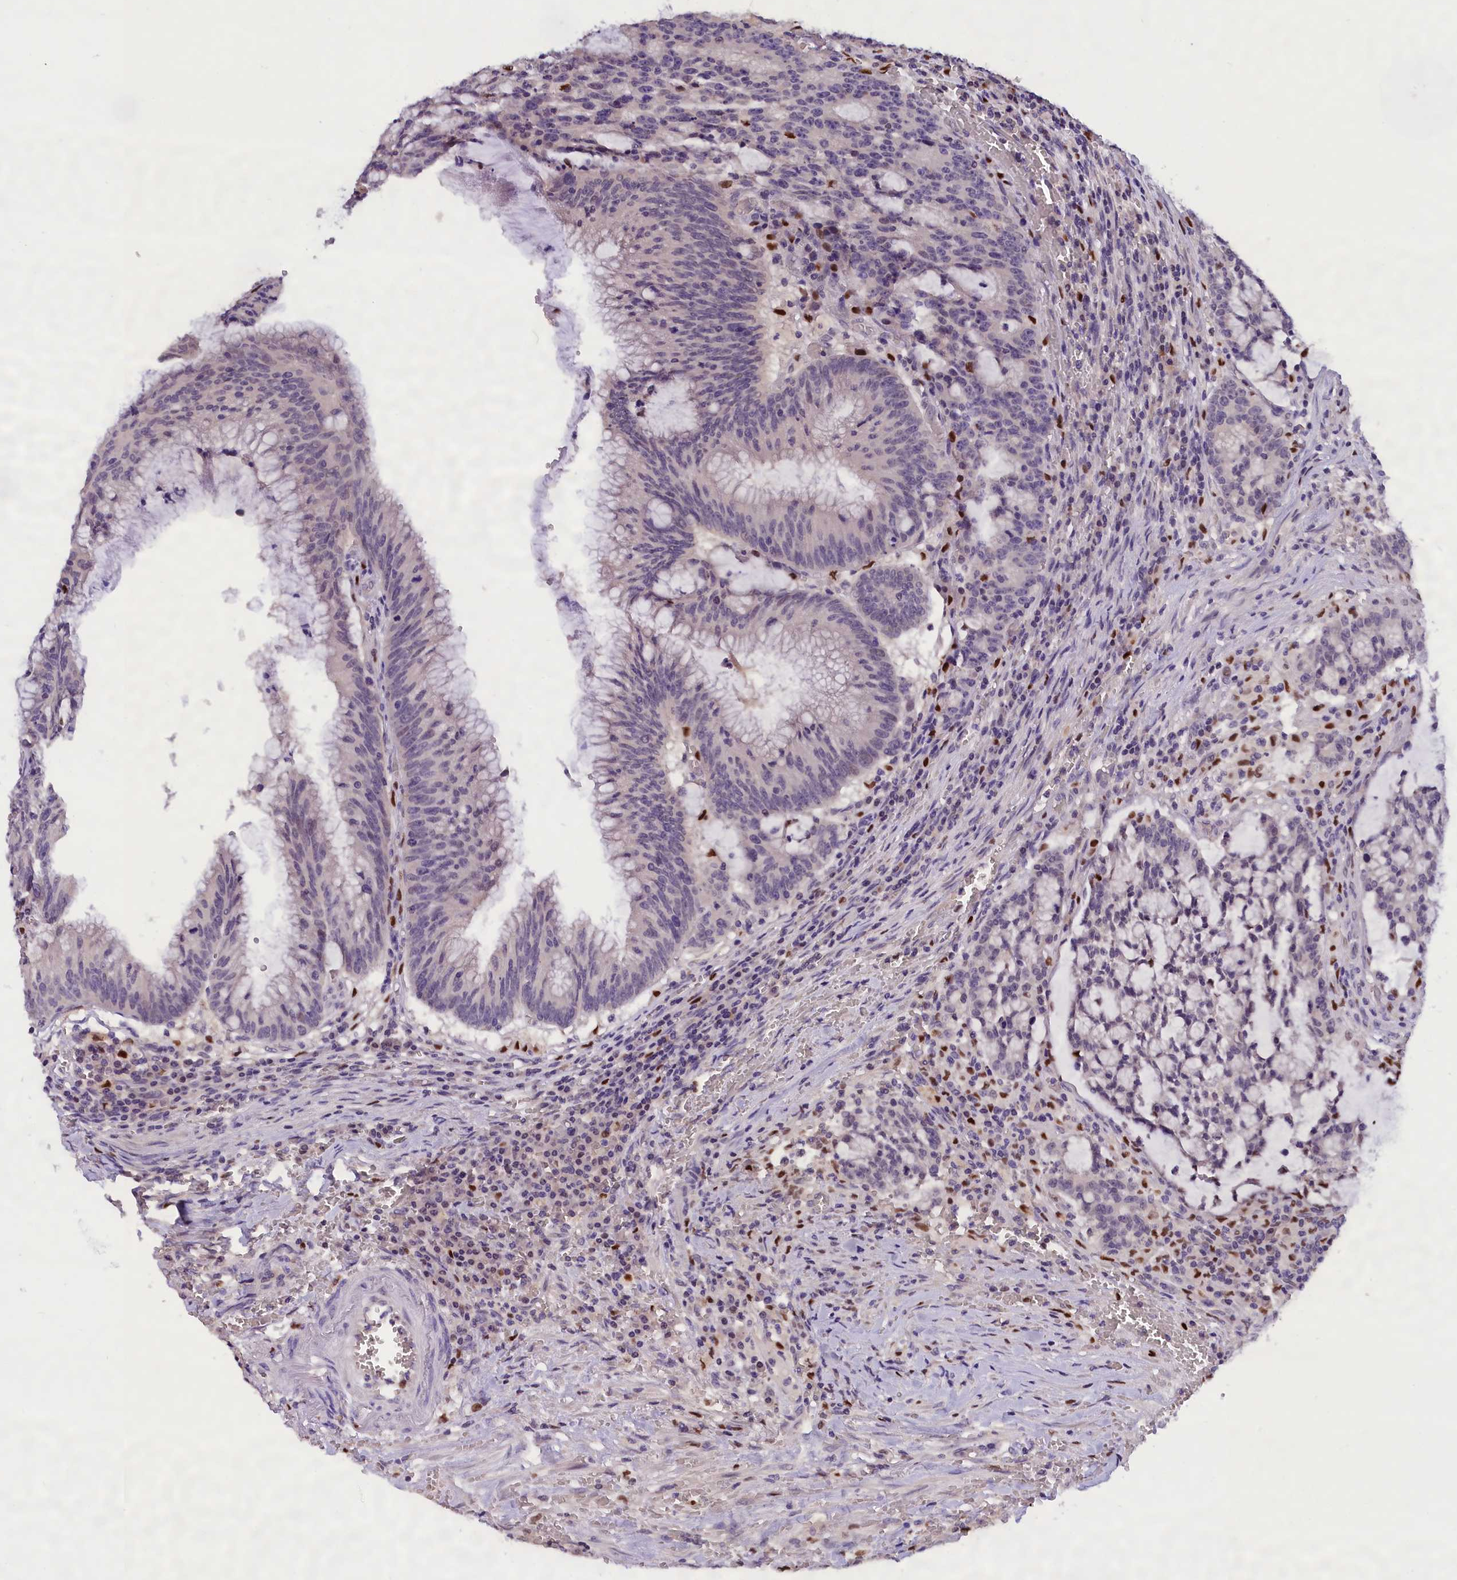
{"staining": {"intensity": "negative", "quantity": "none", "location": "none"}, "tissue": "colorectal cancer", "cell_type": "Tumor cells", "image_type": "cancer", "snomed": [{"axis": "morphology", "description": "Adenocarcinoma, NOS"}, {"axis": "topography", "description": "Rectum"}], "caption": "IHC photomicrograph of neoplastic tissue: colorectal cancer (adenocarcinoma) stained with DAB (3,3'-diaminobenzidine) displays no significant protein expression in tumor cells.", "gene": "BTBD9", "patient": {"sex": "female", "age": 77}}